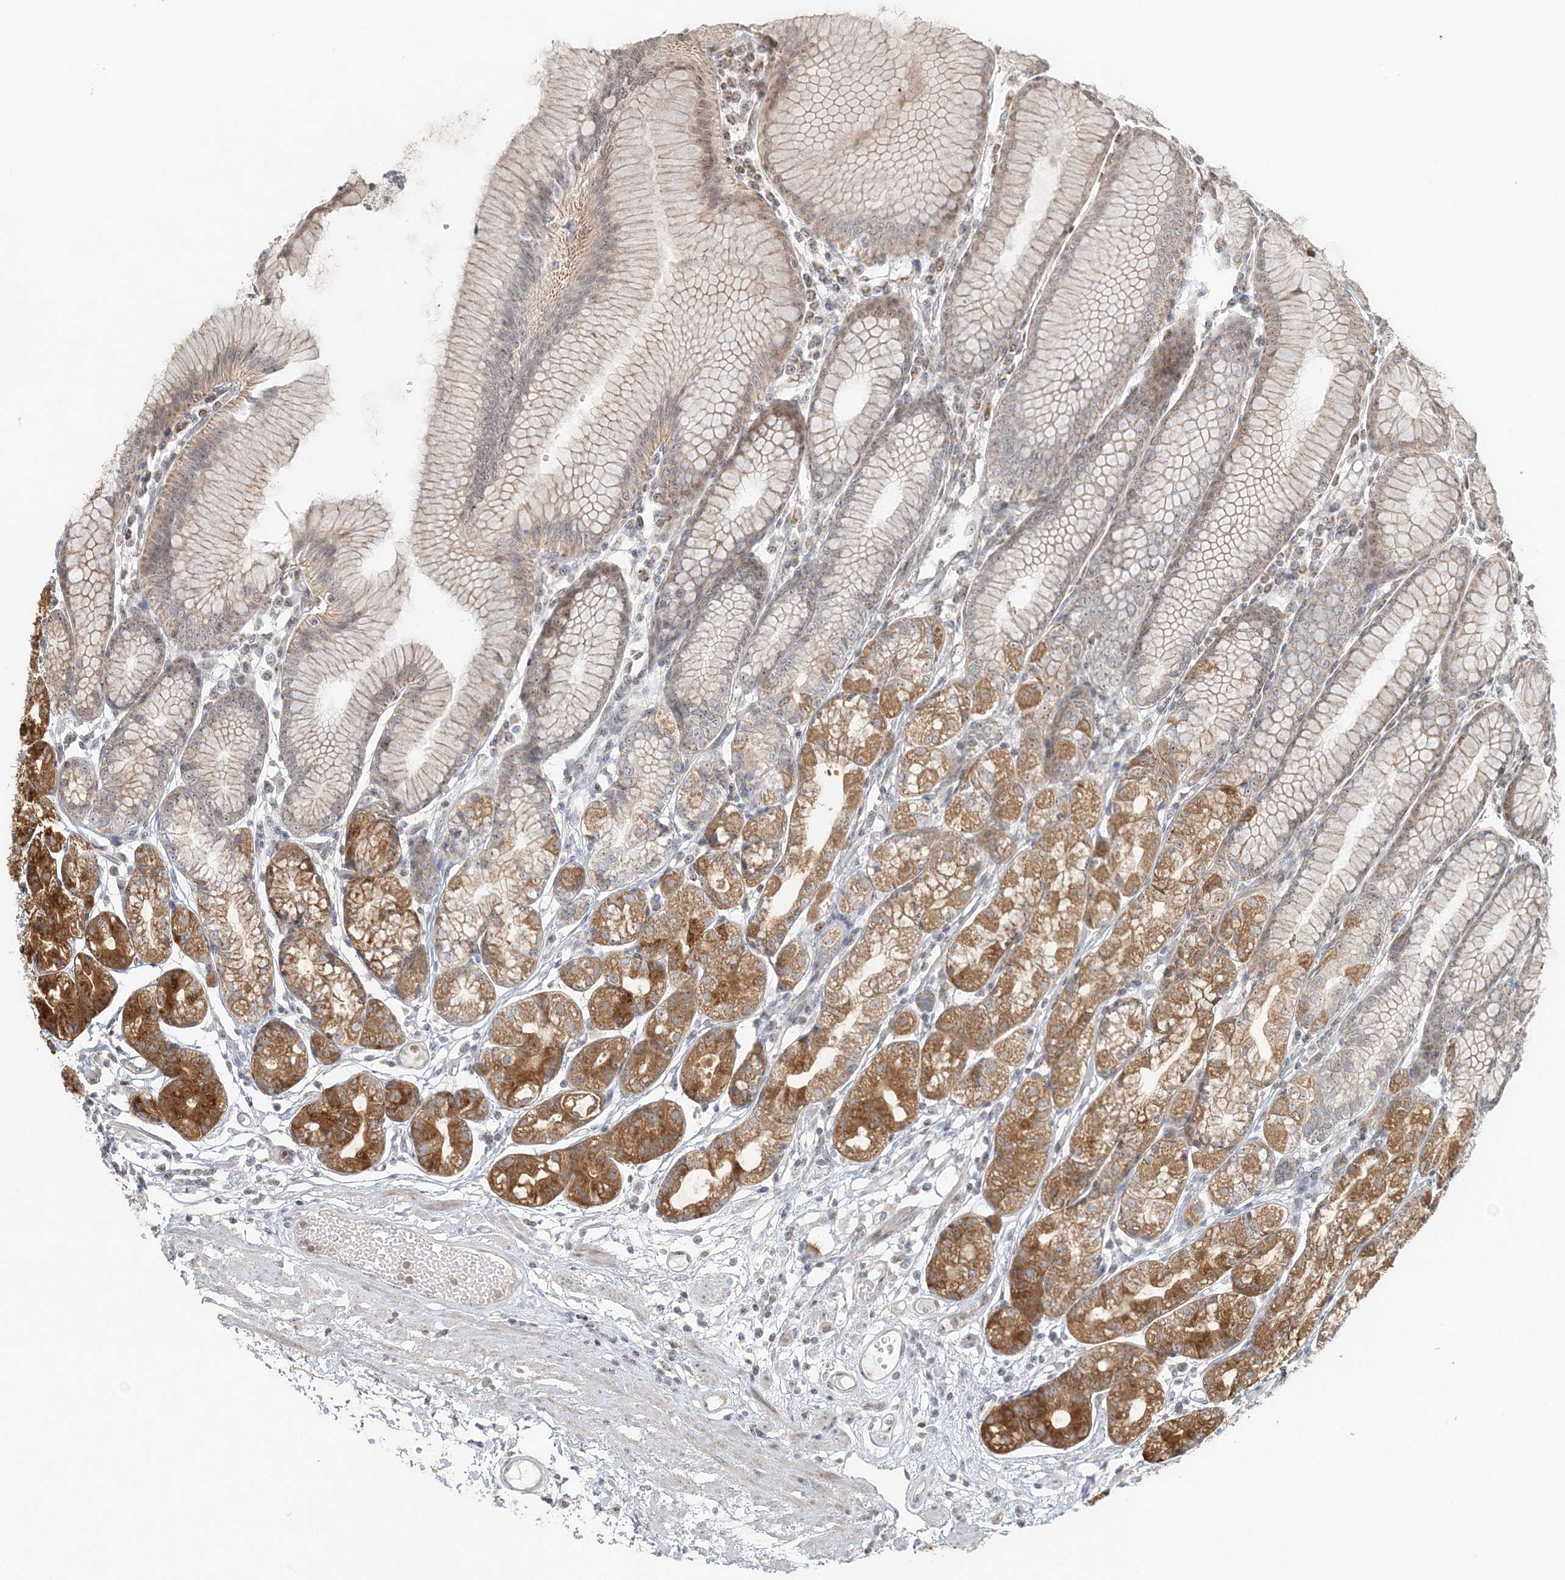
{"staining": {"intensity": "moderate", "quantity": "25%-75%", "location": "cytoplasmic/membranous,nuclear"}, "tissue": "stomach", "cell_type": "Glandular cells", "image_type": "normal", "snomed": [{"axis": "morphology", "description": "Normal tissue, NOS"}, {"axis": "topography", "description": "Stomach"}], "caption": "Immunohistochemistry (IHC) micrograph of unremarkable human stomach stained for a protein (brown), which displays medium levels of moderate cytoplasmic/membranous,nuclear expression in about 25%-75% of glandular cells.", "gene": "UBE2F", "patient": {"sex": "female", "age": 57}}